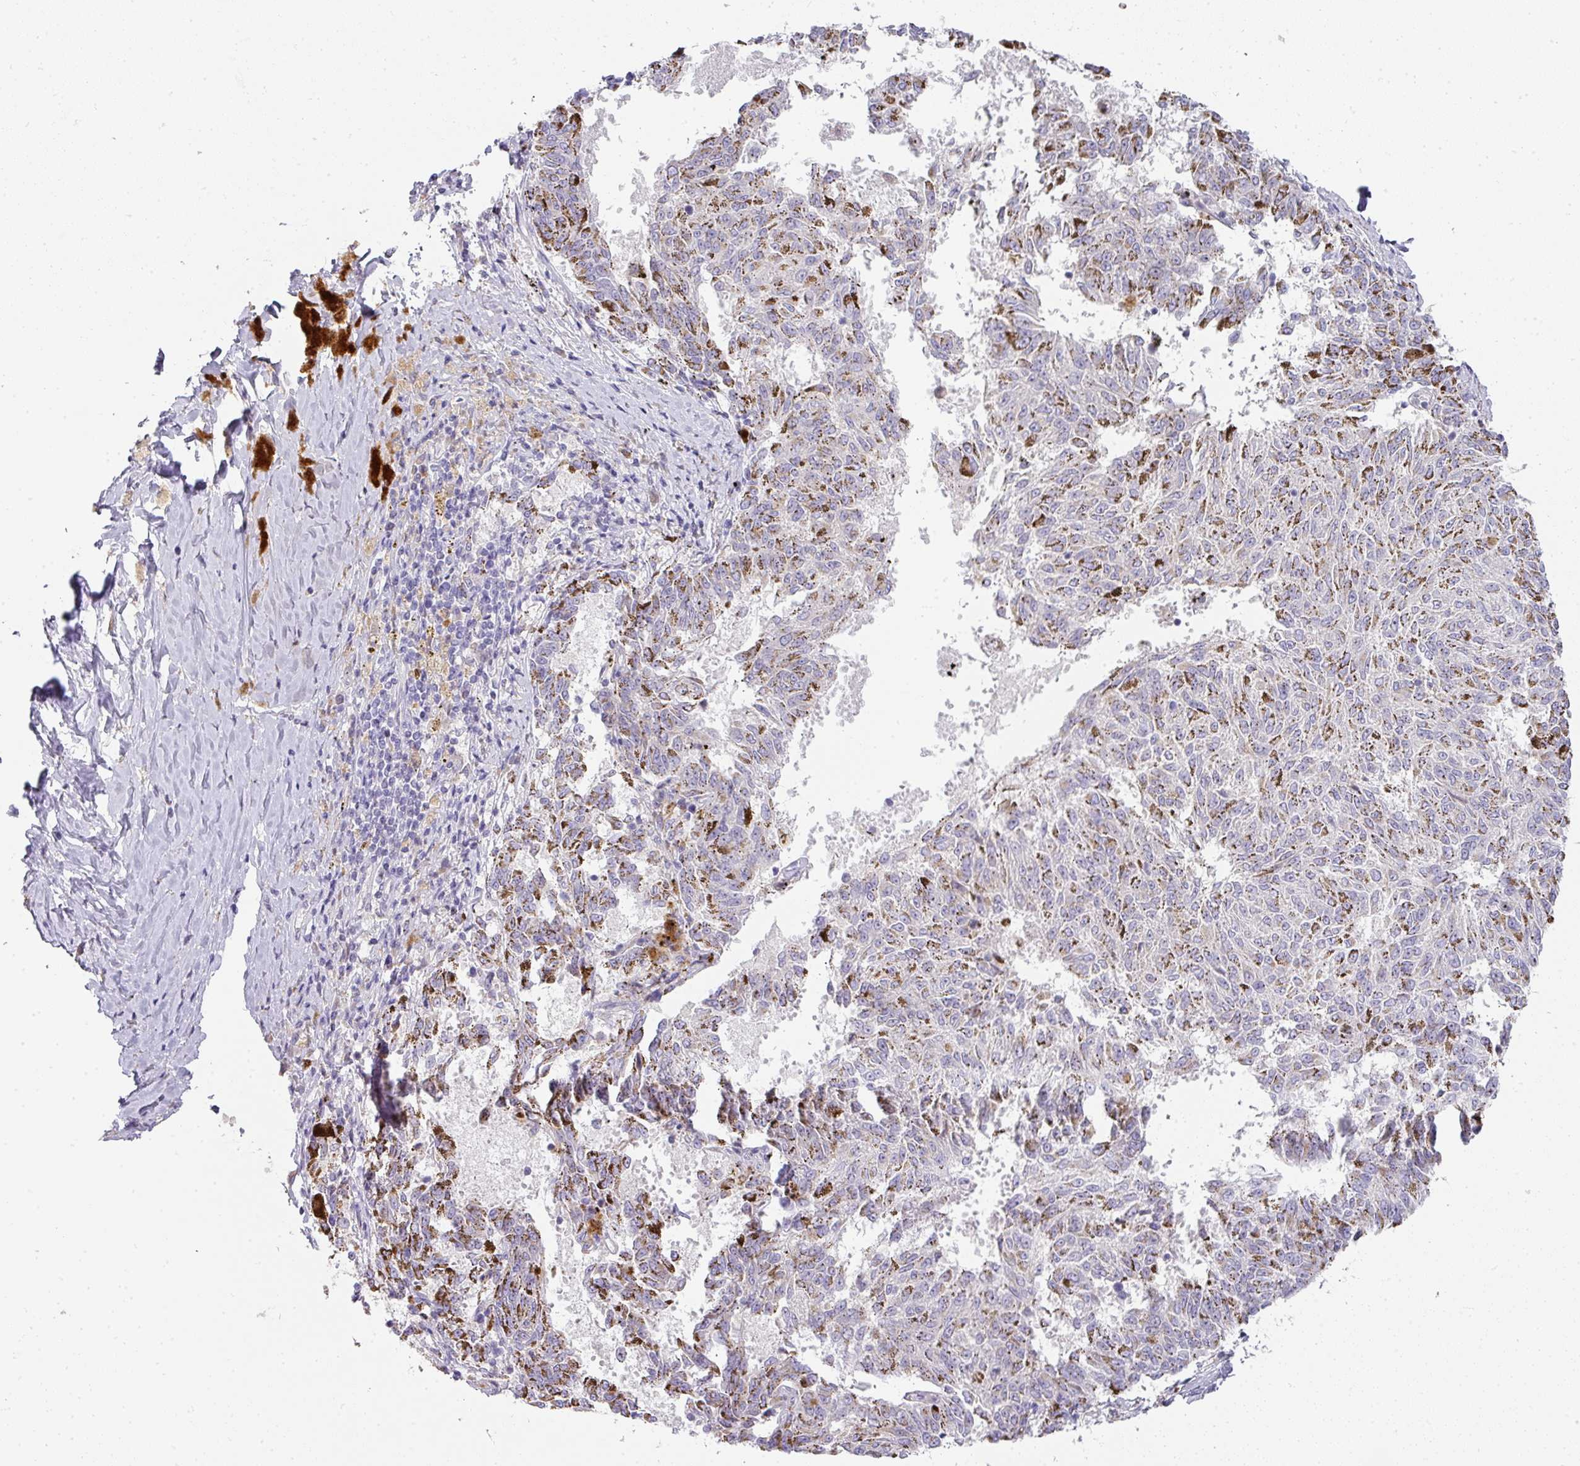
{"staining": {"intensity": "negative", "quantity": "none", "location": "none"}, "tissue": "melanoma", "cell_type": "Tumor cells", "image_type": "cancer", "snomed": [{"axis": "morphology", "description": "Malignant melanoma, NOS"}, {"axis": "topography", "description": "Skin"}], "caption": "An immunohistochemistry (IHC) micrograph of malignant melanoma is shown. There is no staining in tumor cells of malignant melanoma.", "gene": "HHEX", "patient": {"sex": "female", "age": 72}}